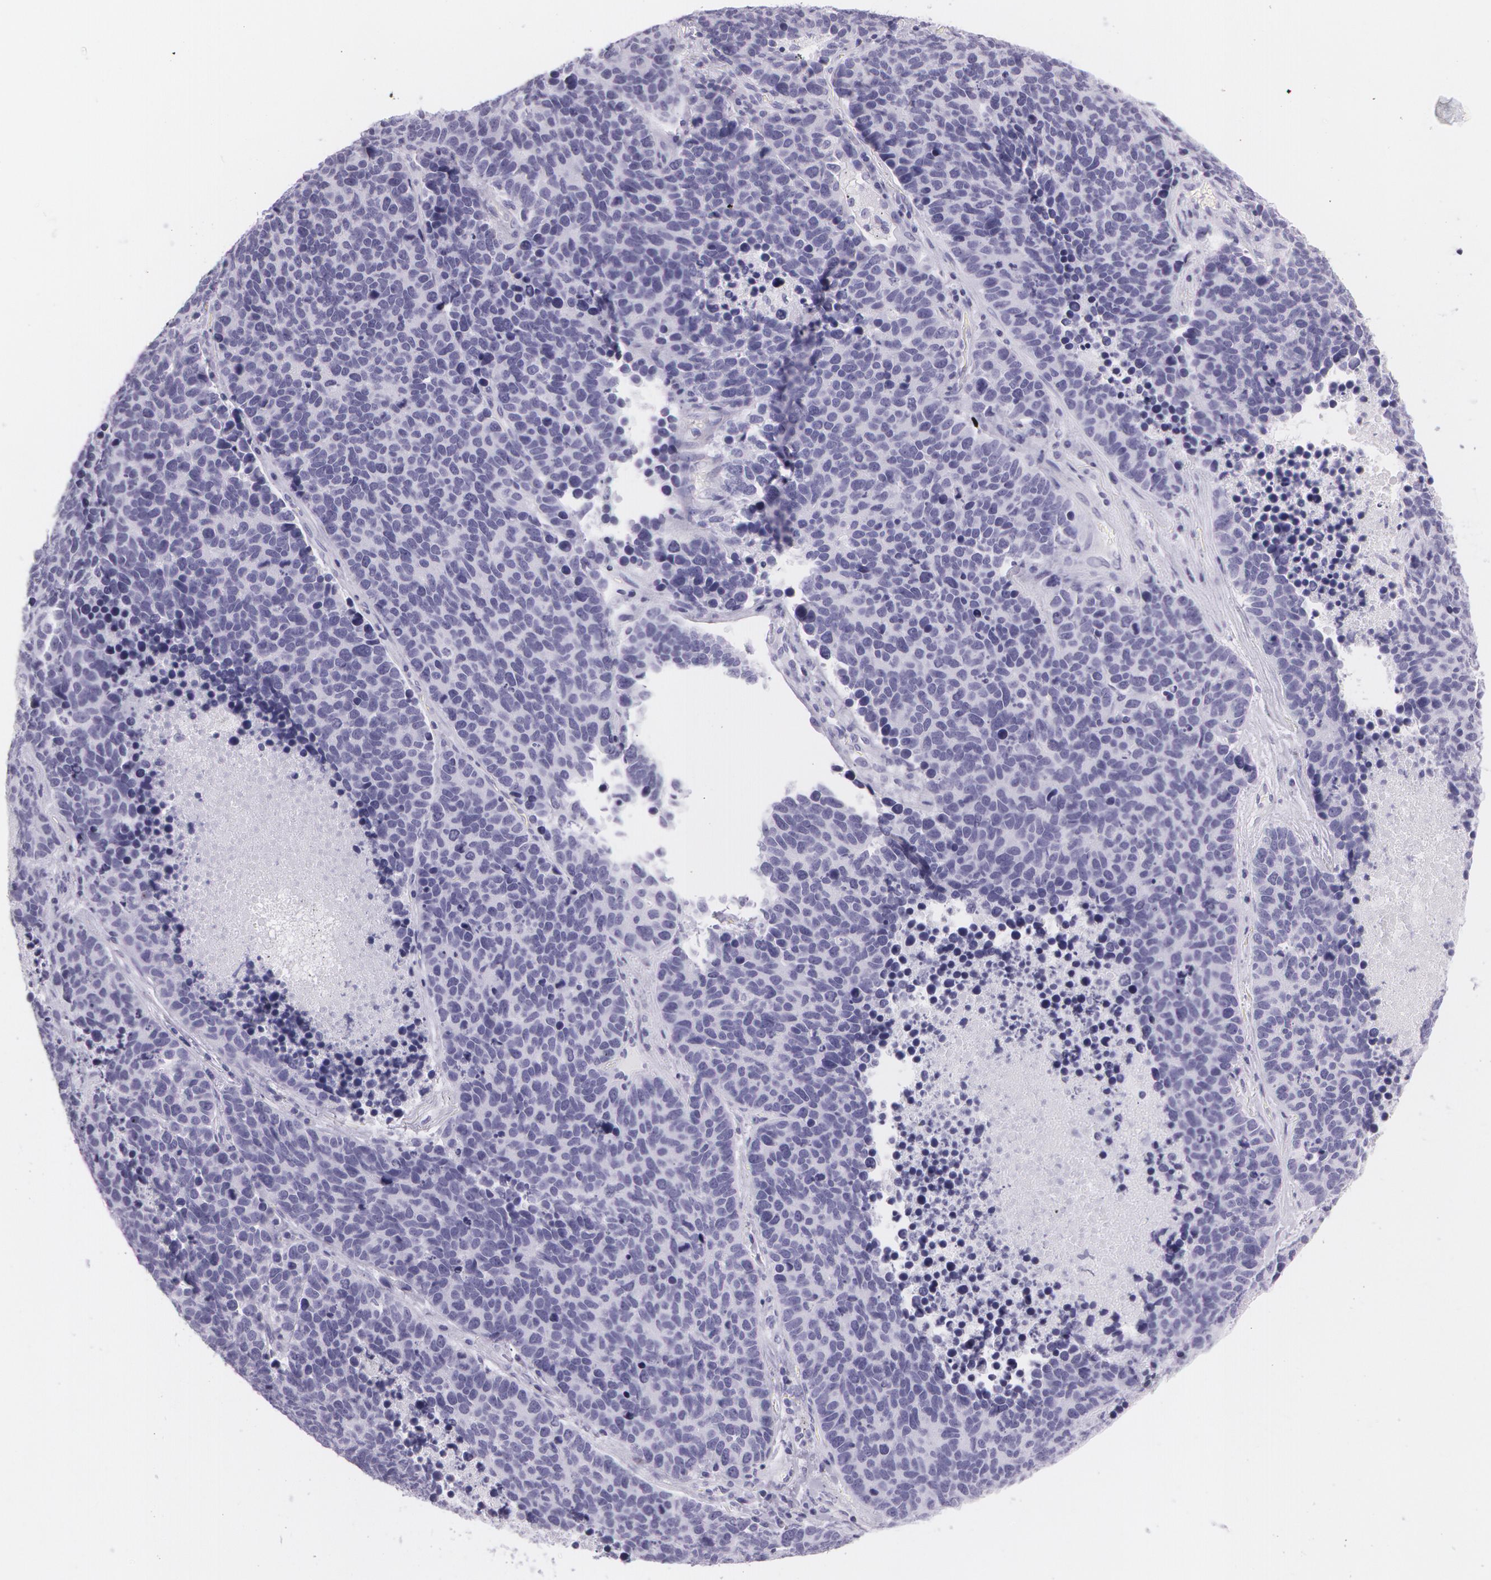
{"staining": {"intensity": "negative", "quantity": "none", "location": "none"}, "tissue": "lung cancer", "cell_type": "Tumor cells", "image_type": "cancer", "snomed": [{"axis": "morphology", "description": "Neoplasm, malignant, NOS"}, {"axis": "topography", "description": "Lung"}], "caption": "Lung cancer was stained to show a protein in brown. There is no significant expression in tumor cells. The staining is performed using DAB brown chromogen with nuclei counter-stained in using hematoxylin.", "gene": "SNCG", "patient": {"sex": "female", "age": 75}}